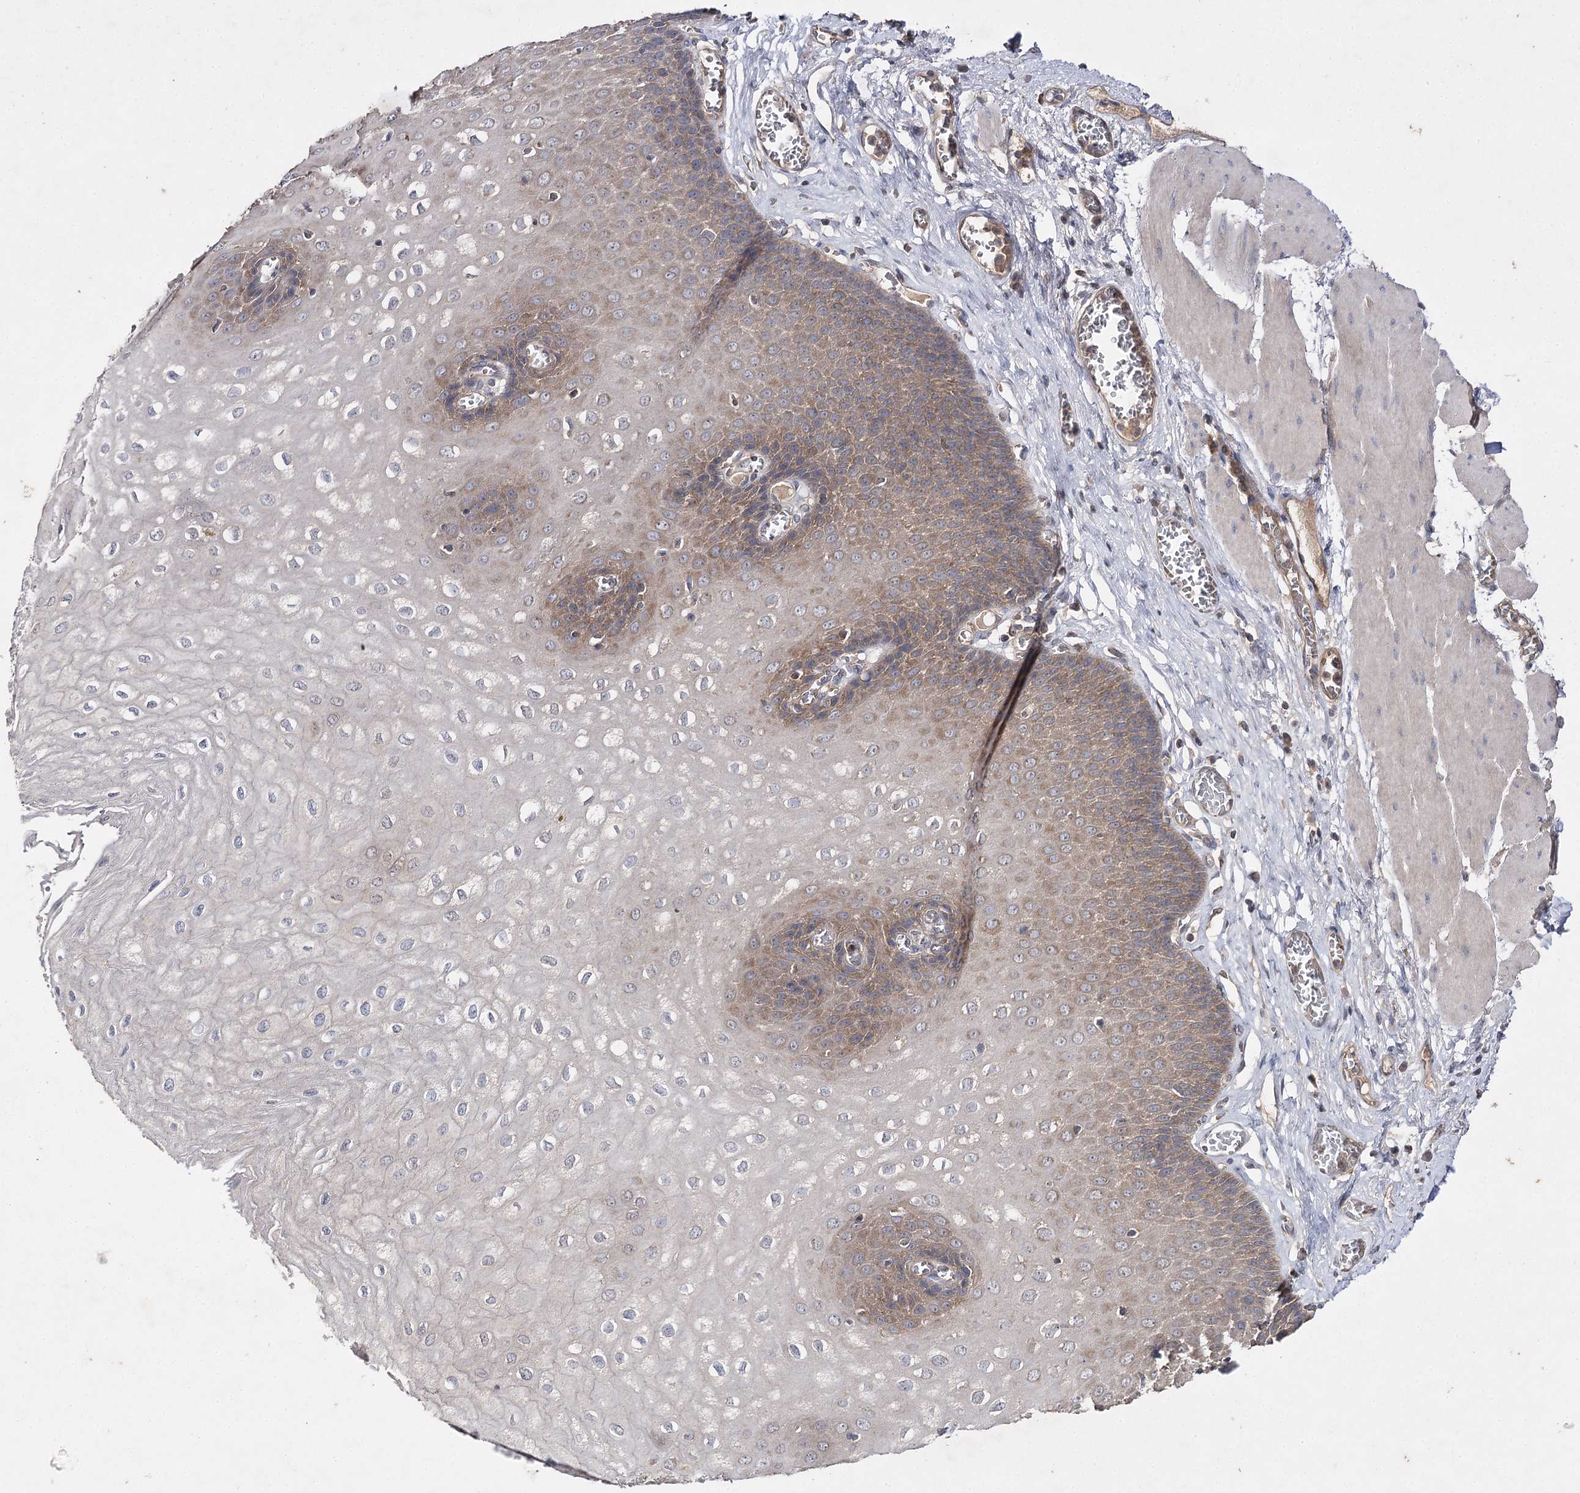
{"staining": {"intensity": "moderate", "quantity": "25%-75%", "location": "cytoplasmic/membranous"}, "tissue": "esophagus", "cell_type": "Squamous epithelial cells", "image_type": "normal", "snomed": [{"axis": "morphology", "description": "Normal tissue, NOS"}, {"axis": "topography", "description": "Esophagus"}], "caption": "Moderate cytoplasmic/membranous expression is appreciated in approximately 25%-75% of squamous epithelial cells in unremarkable esophagus. The staining was performed using DAB (3,3'-diaminobenzidine), with brown indicating positive protein expression. Nuclei are stained blue with hematoxylin.", "gene": "BCR", "patient": {"sex": "male", "age": 60}}